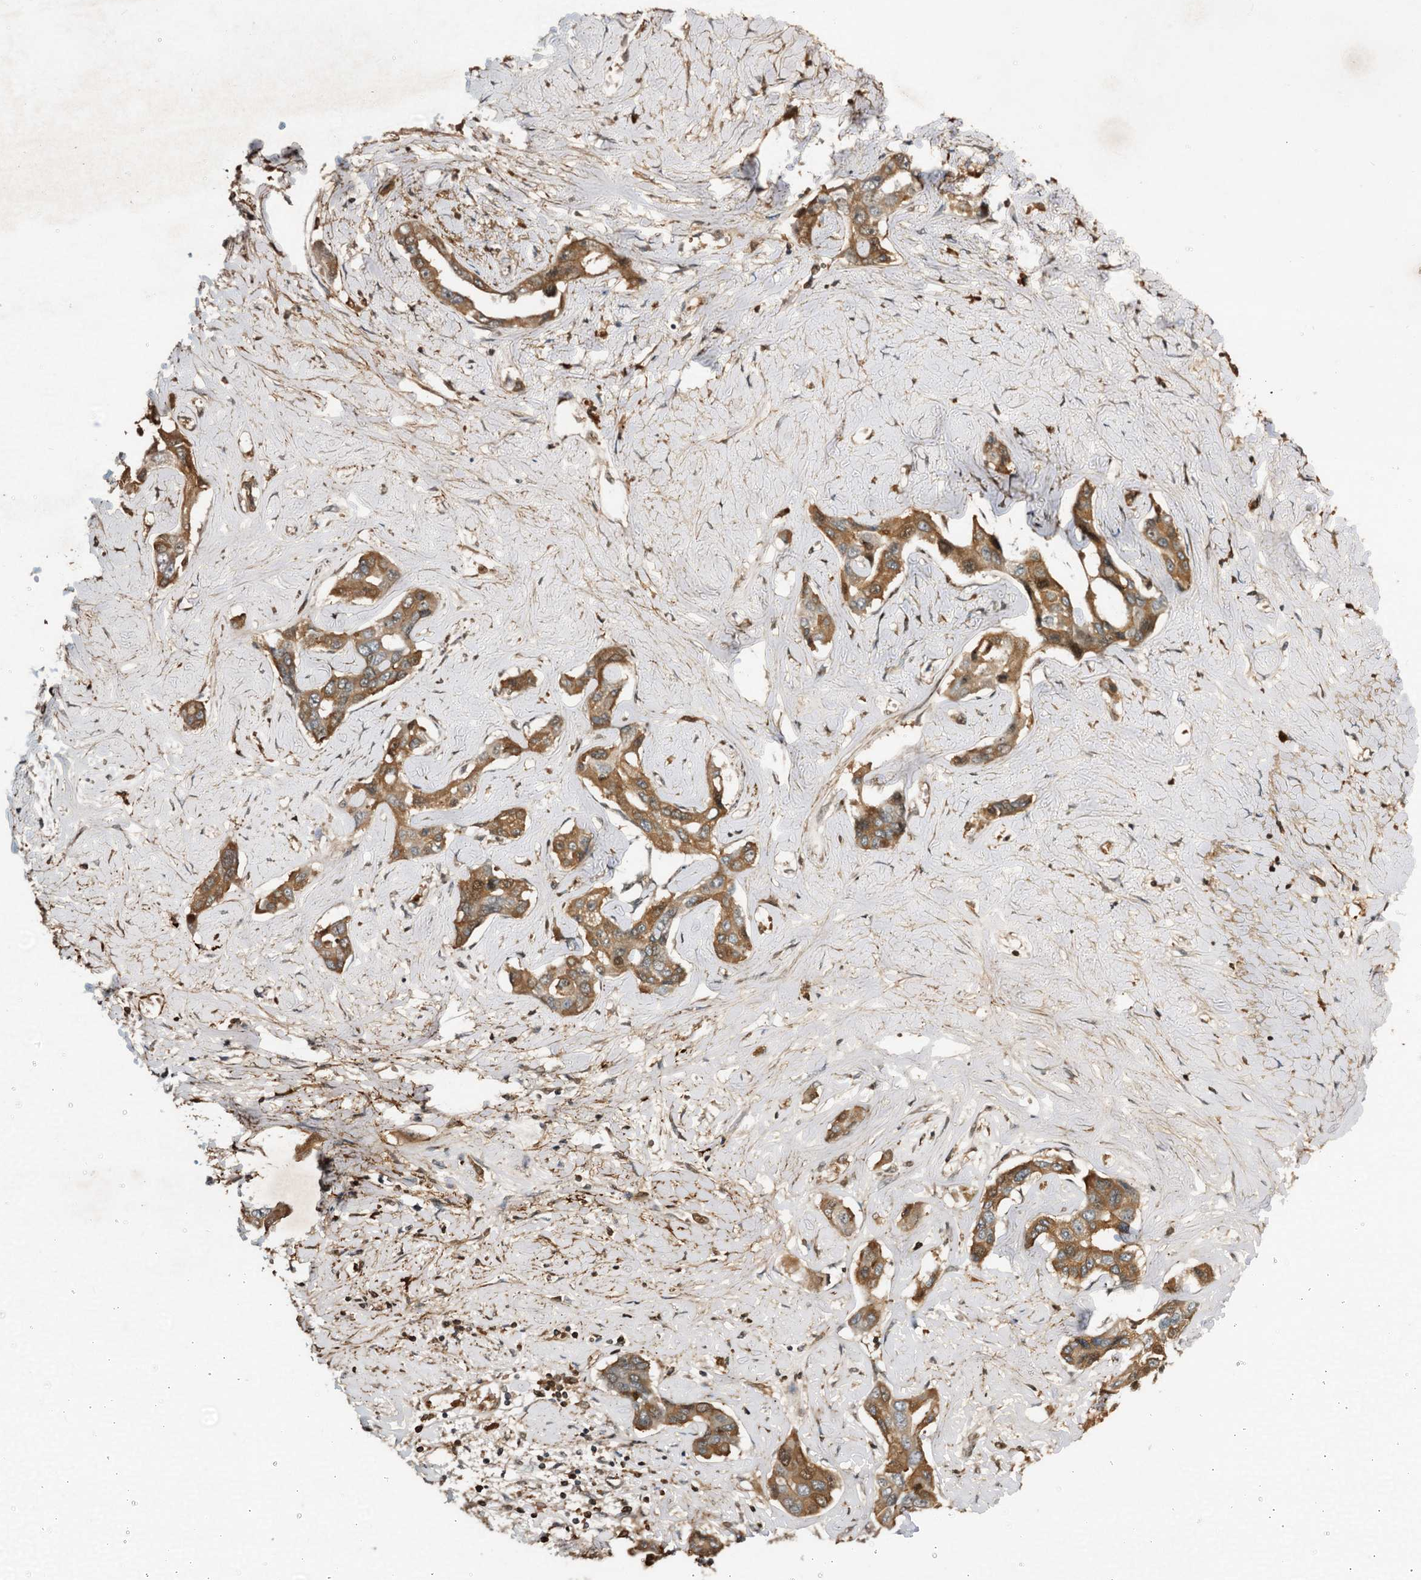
{"staining": {"intensity": "moderate", "quantity": ">75%", "location": "cytoplasmic/membranous"}, "tissue": "liver cancer", "cell_type": "Tumor cells", "image_type": "cancer", "snomed": [{"axis": "morphology", "description": "Cholangiocarcinoma"}, {"axis": "topography", "description": "Liver"}], "caption": "The immunohistochemical stain shows moderate cytoplasmic/membranous expression in tumor cells of cholangiocarcinoma (liver) tissue. The staining was performed using DAB (3,3'-diaminobenzidine) to visualize the protein expression in brown, while the nuclei were stained in blue with hematoxylin (Magnification: 20x).", "gene": "TRAPPC4", "patient": {"sex": "male", "age": 59}}